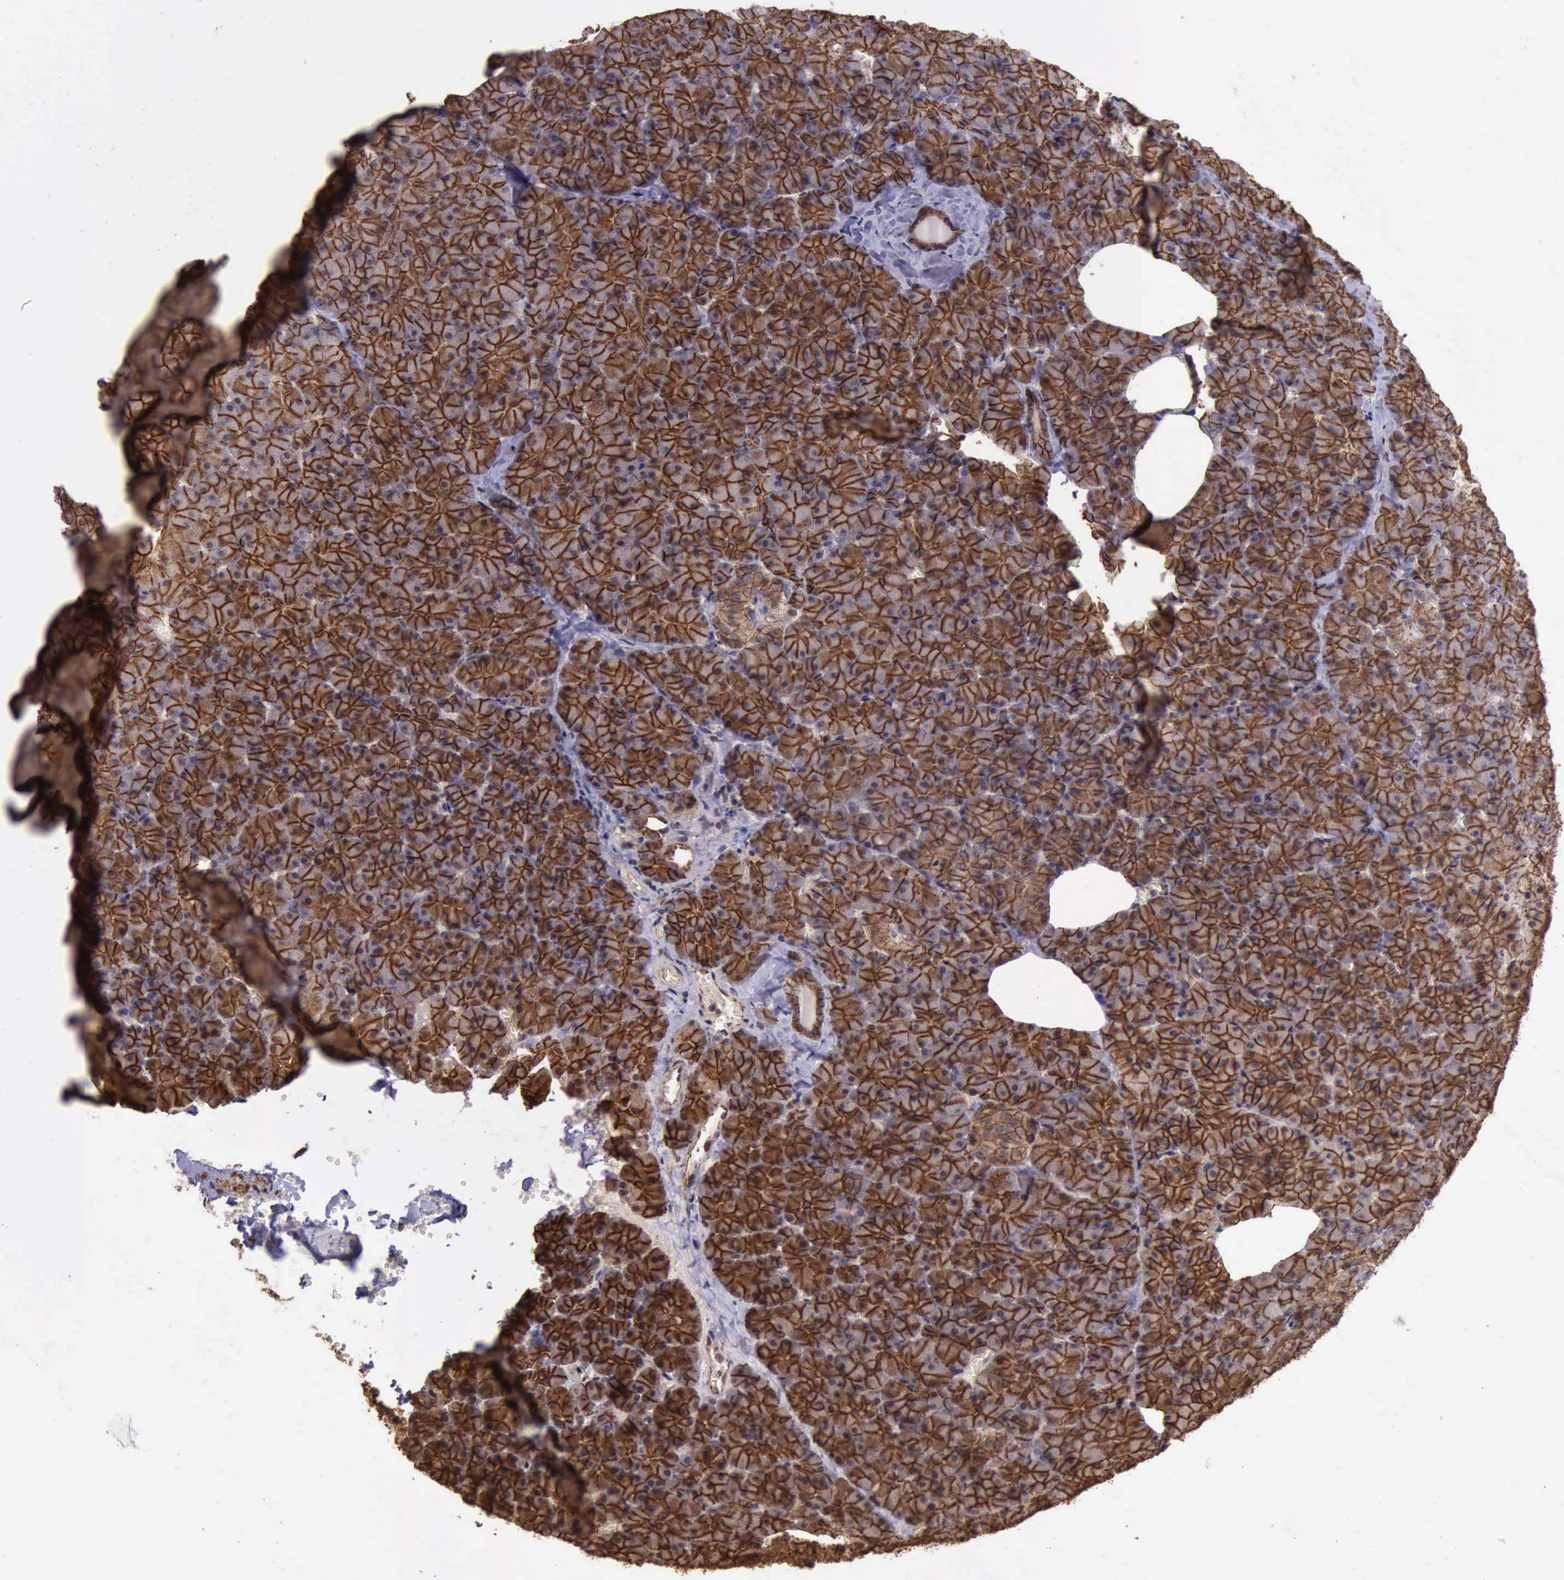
{"staining": {"intensity": "strong", "quantity": ">75%", "location": "cytoplasmic/membranous"}, "tissue": "pancreas", "cell_type": "Exocrine glandular cells", "image_type": "normal", "snomed": [{"axis": "morphology", "description": "Normal tissue, NOS"}, {"axis": "topography", "description": "Pancreas"}], "caption": "Strong cytoplasmic/membranous expression is present in approximately >75% of exocrine glandular cells in unremarkable pancreas. (brown staining indicates protein expression, while blue staining denotes nuclei).", "gene": "CTNNB1", "patient": {"sex": "female", "age": 35}}